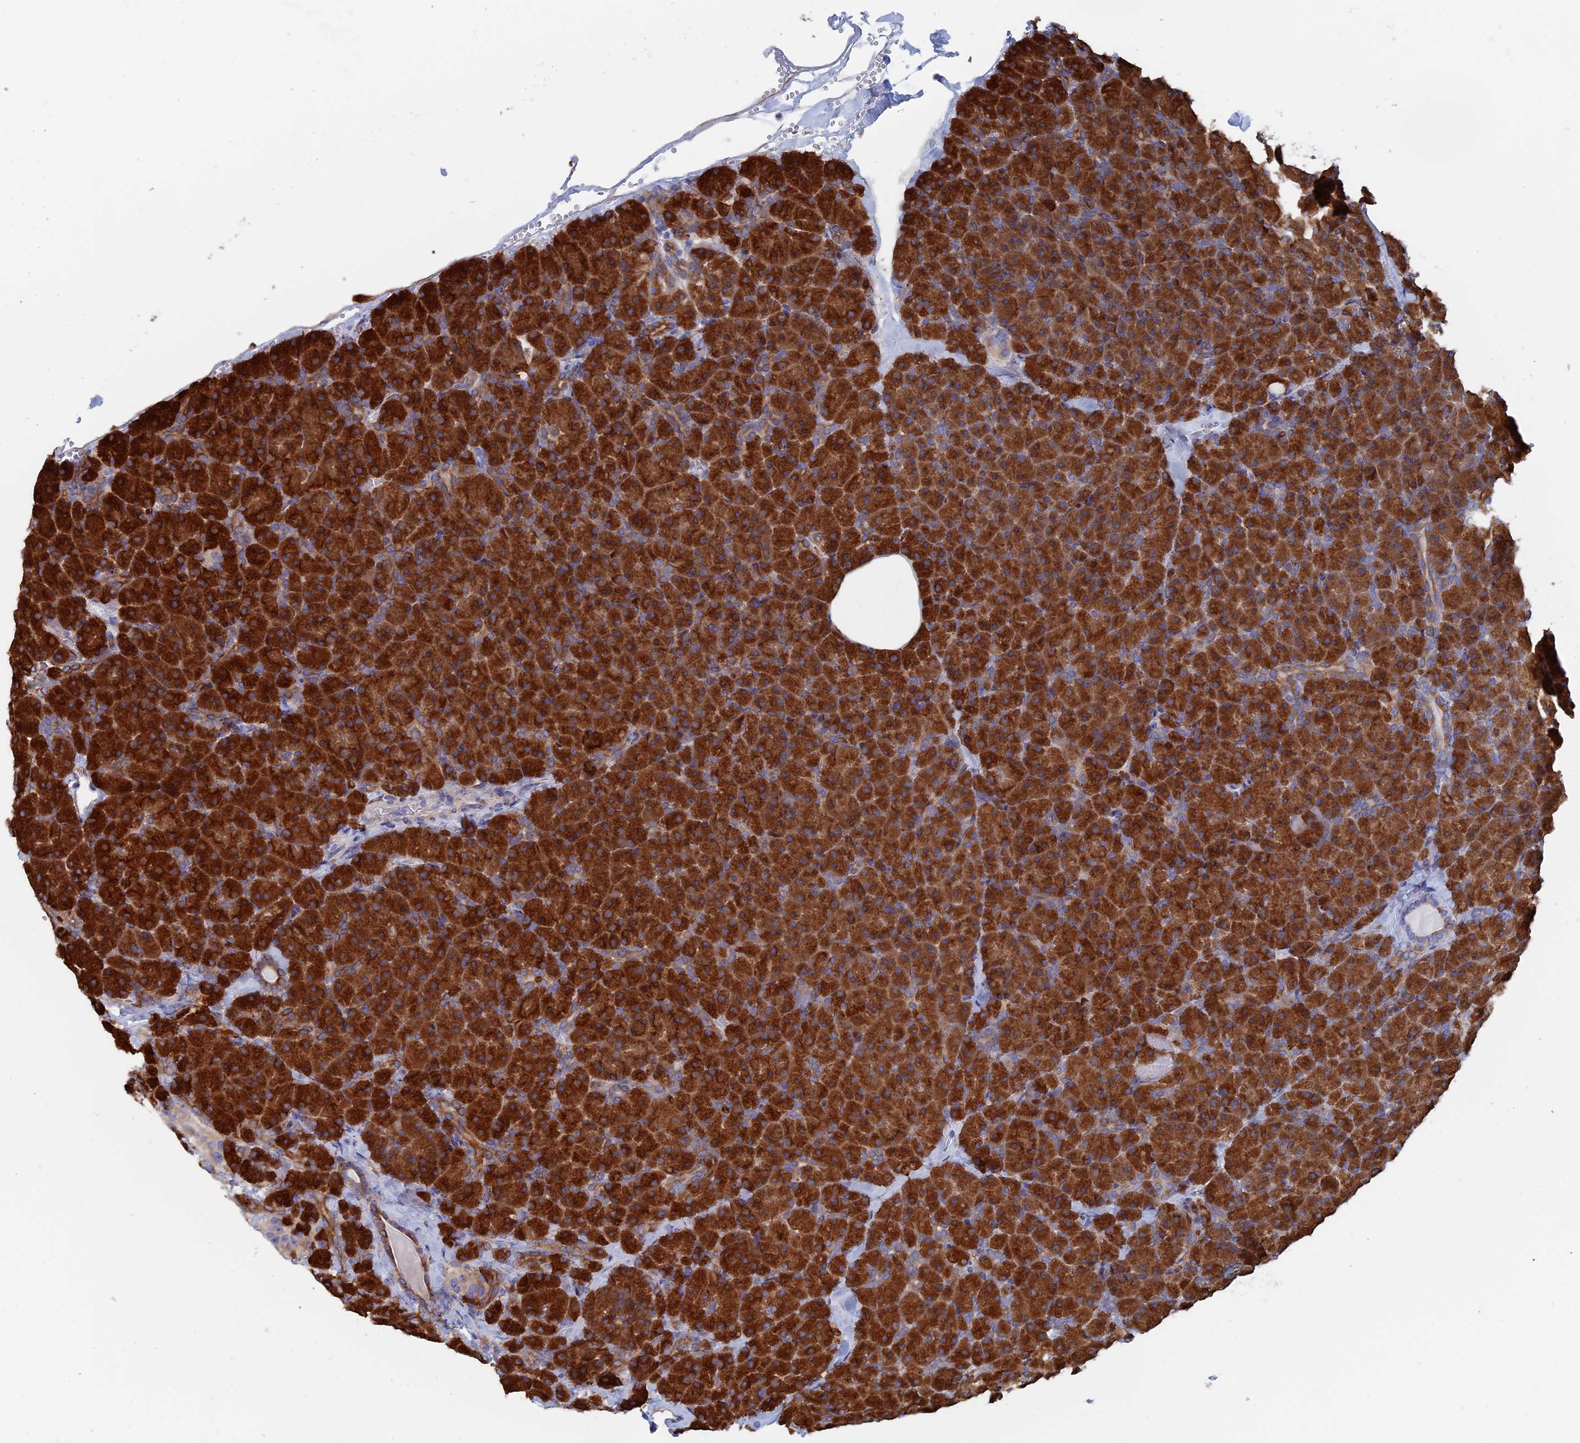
{"staining": {"intensity": "strong", "quantity": ">75%", "location": "cytoplasmic/membranous"}, "tissue": "pancreas", "cell_type": "Exocrine glandular cells", "image_type": "normal", "snomed": [{"axis": "morphology", "description": "Normal tissue, NOS"}, {"axis": "topography", "description": "Pancreas"}], "caption": "Pancreas stained with immunohistochemistry exhibits strong cytoplasmic/membranous staining in about >75% of exocrine glandular cells.", "gene": "COG7", "patient": {"sex": "male", "age": 36}}